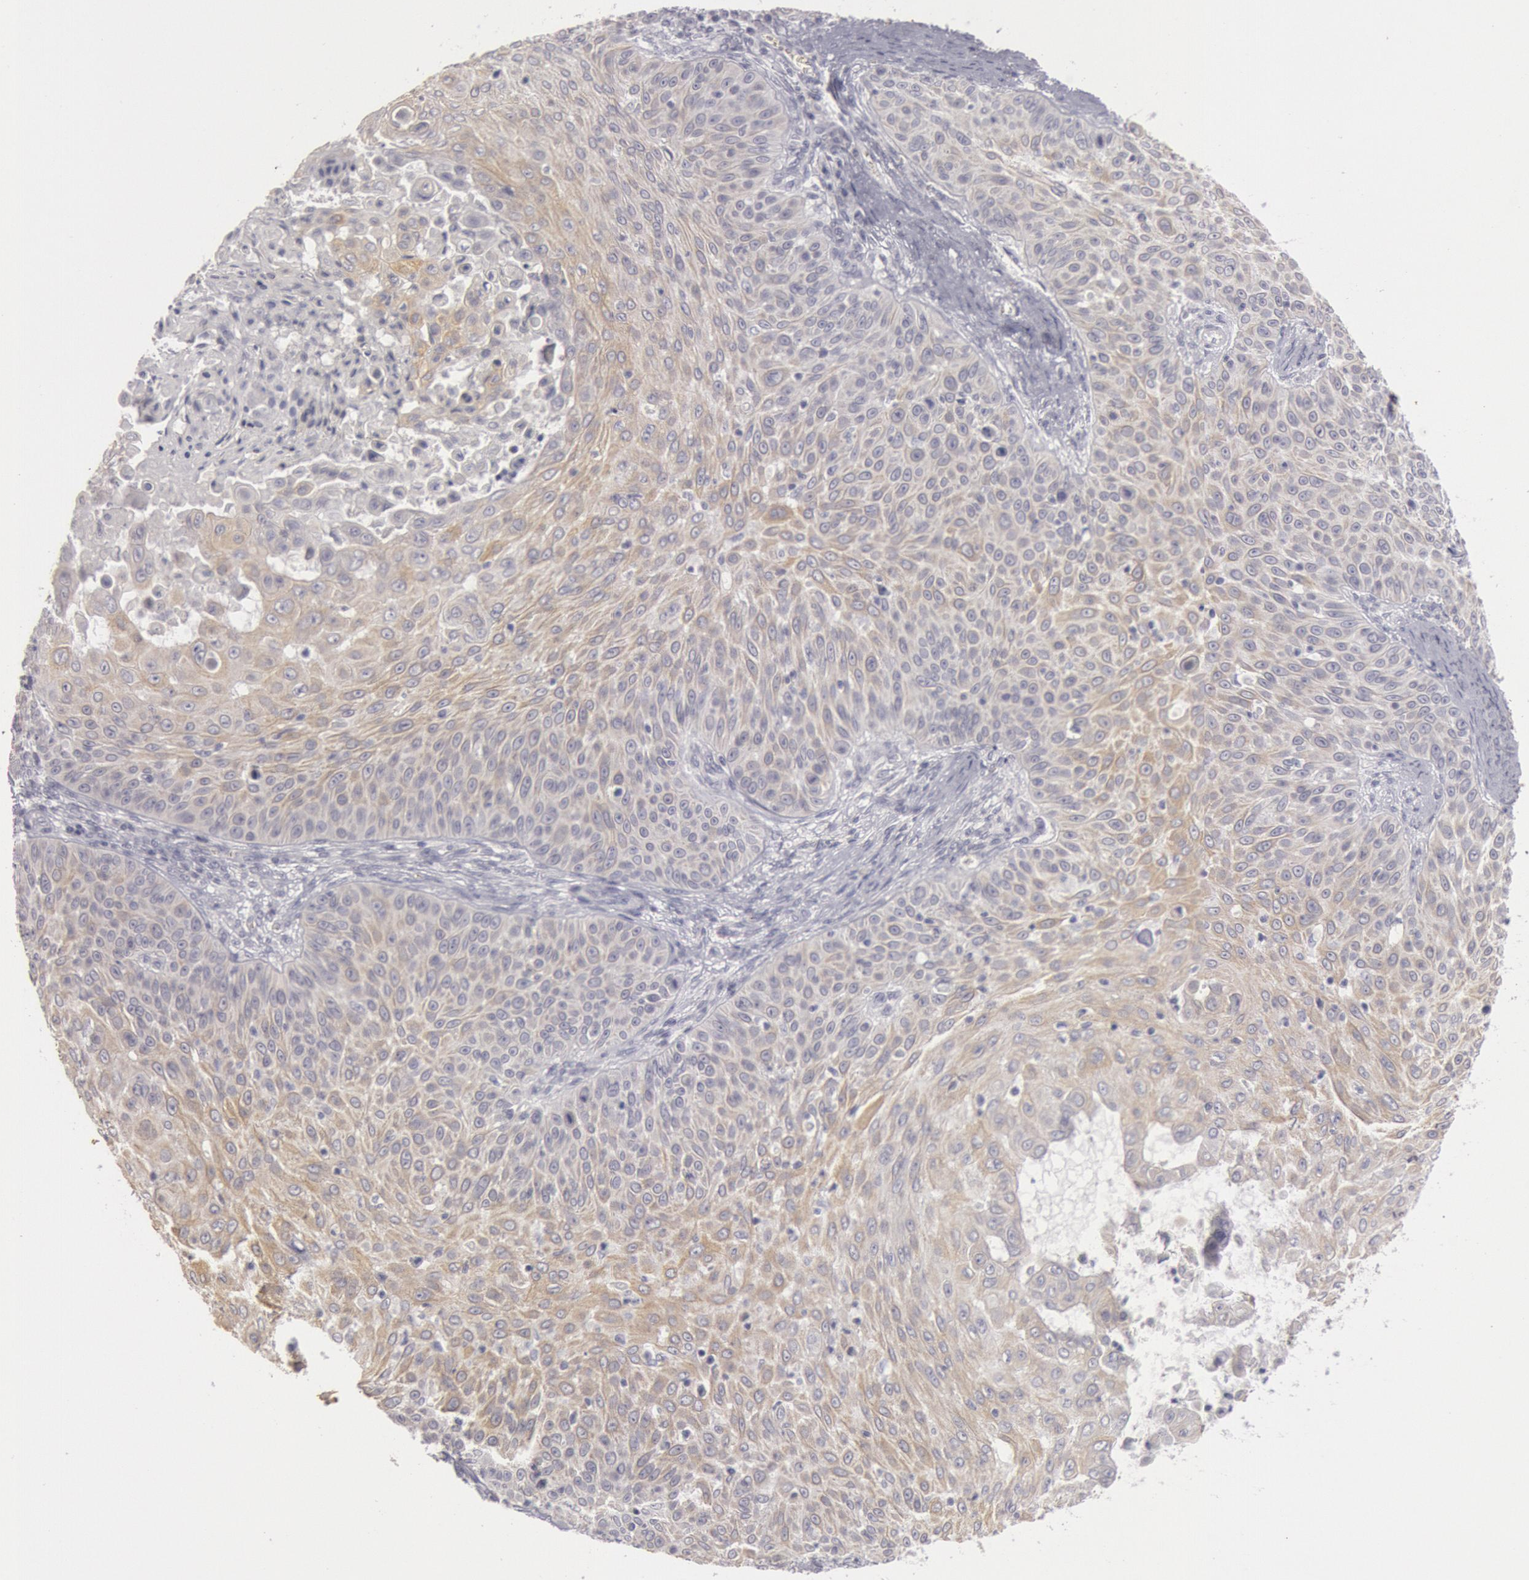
{"staining": {"intensity": "weak", "quantity": "25%-75%", "location": "cytoplasmic/membranous"}, "tissue": "skin cancer", "cell_type": "Tumor cells", "image_type": "cancer", "snomed": [{"axis": "morphology", "description": "Squamous cell carcinoma, NOS"}, {"axis": "topography", "description": "Skin"}], "caption": "Immunohistochemistry (IHC) staining of skin cancer, which exhibits low levels of weak cytoplasmic/membranous staining in about 25%-75% of tumor cells indicating weak cytoplasmic/membranous protein expression. The staining was performed using DAB (3,3'-diaminobenzidine) (brown) for protein detection and nuclei were counterstained in hematoxylin (blue).", "gene": "KRT16", "patient": {"sex": "male", "age": 82}}